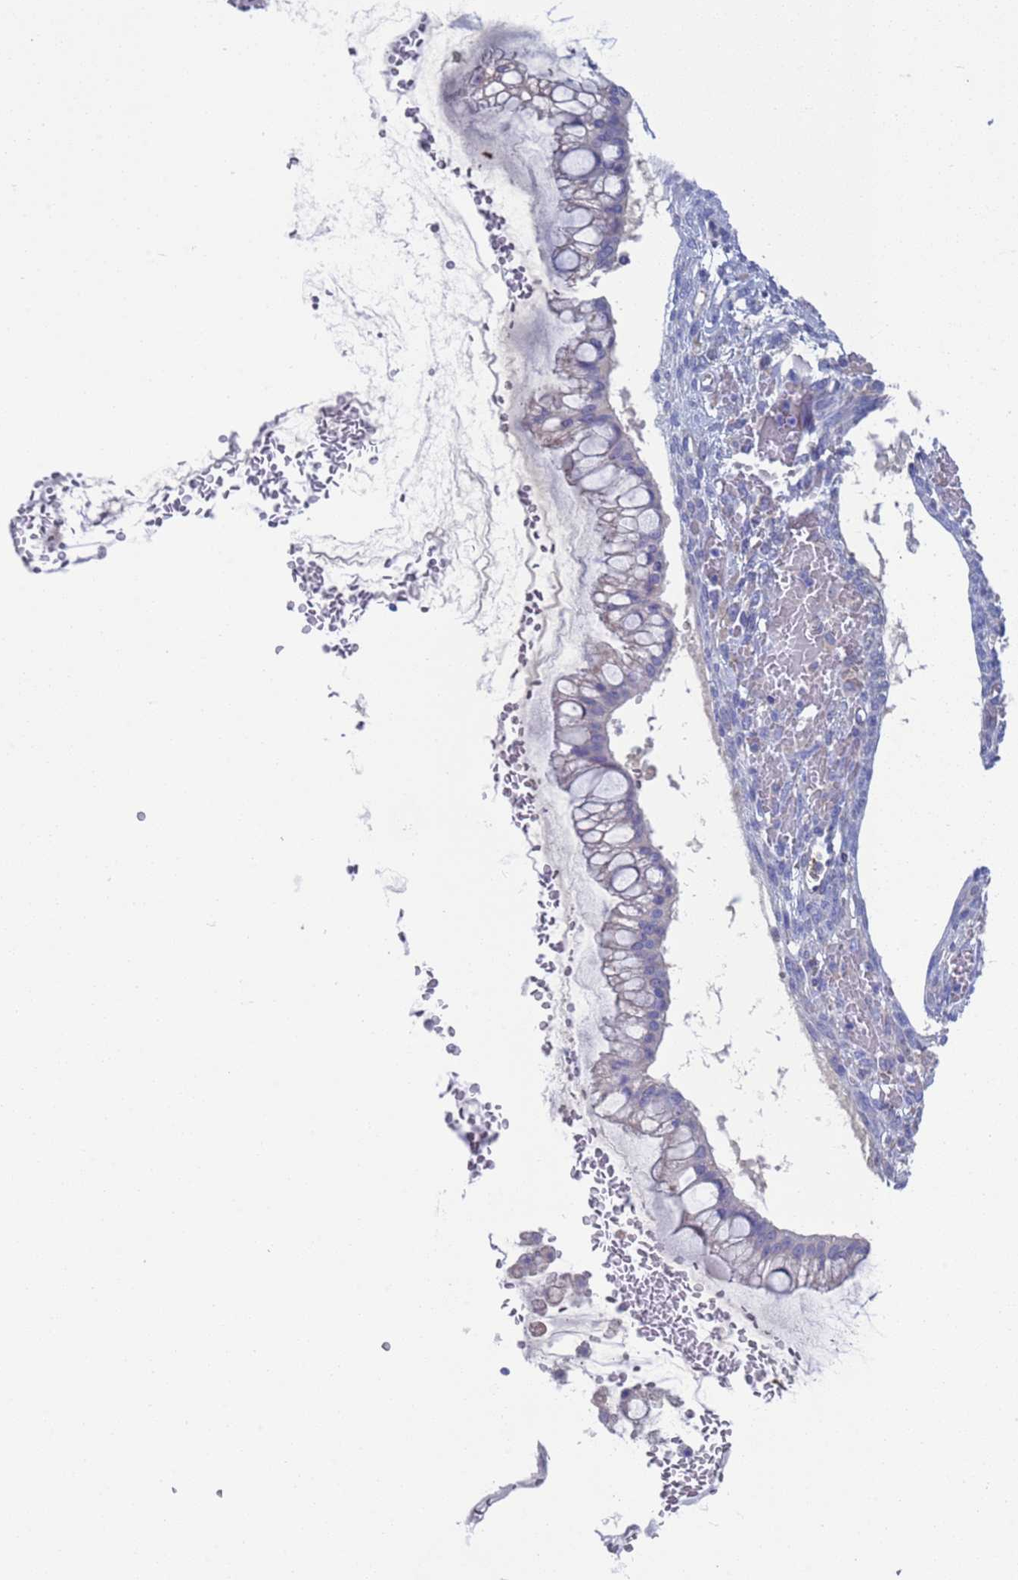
{"staining": {"intensity": "negative", "quantity": "none", "location": "none"}, "tissue": "ovarian cancer", "cell_type": "Tumor cells", "image_type": "cancer", "snomed": [{"axis": "morphology", "description": "Cystadenocarcinoma, mucinous, NOS"}, {"axis": "topography", "description": "Ovary"}], "caption": "IHC of human ovarian mucinous cystadenocarcinoma exhibits no staining in tumor cells.", "gene": "PET117", "patient": {"sex": "female", "age": 73}}